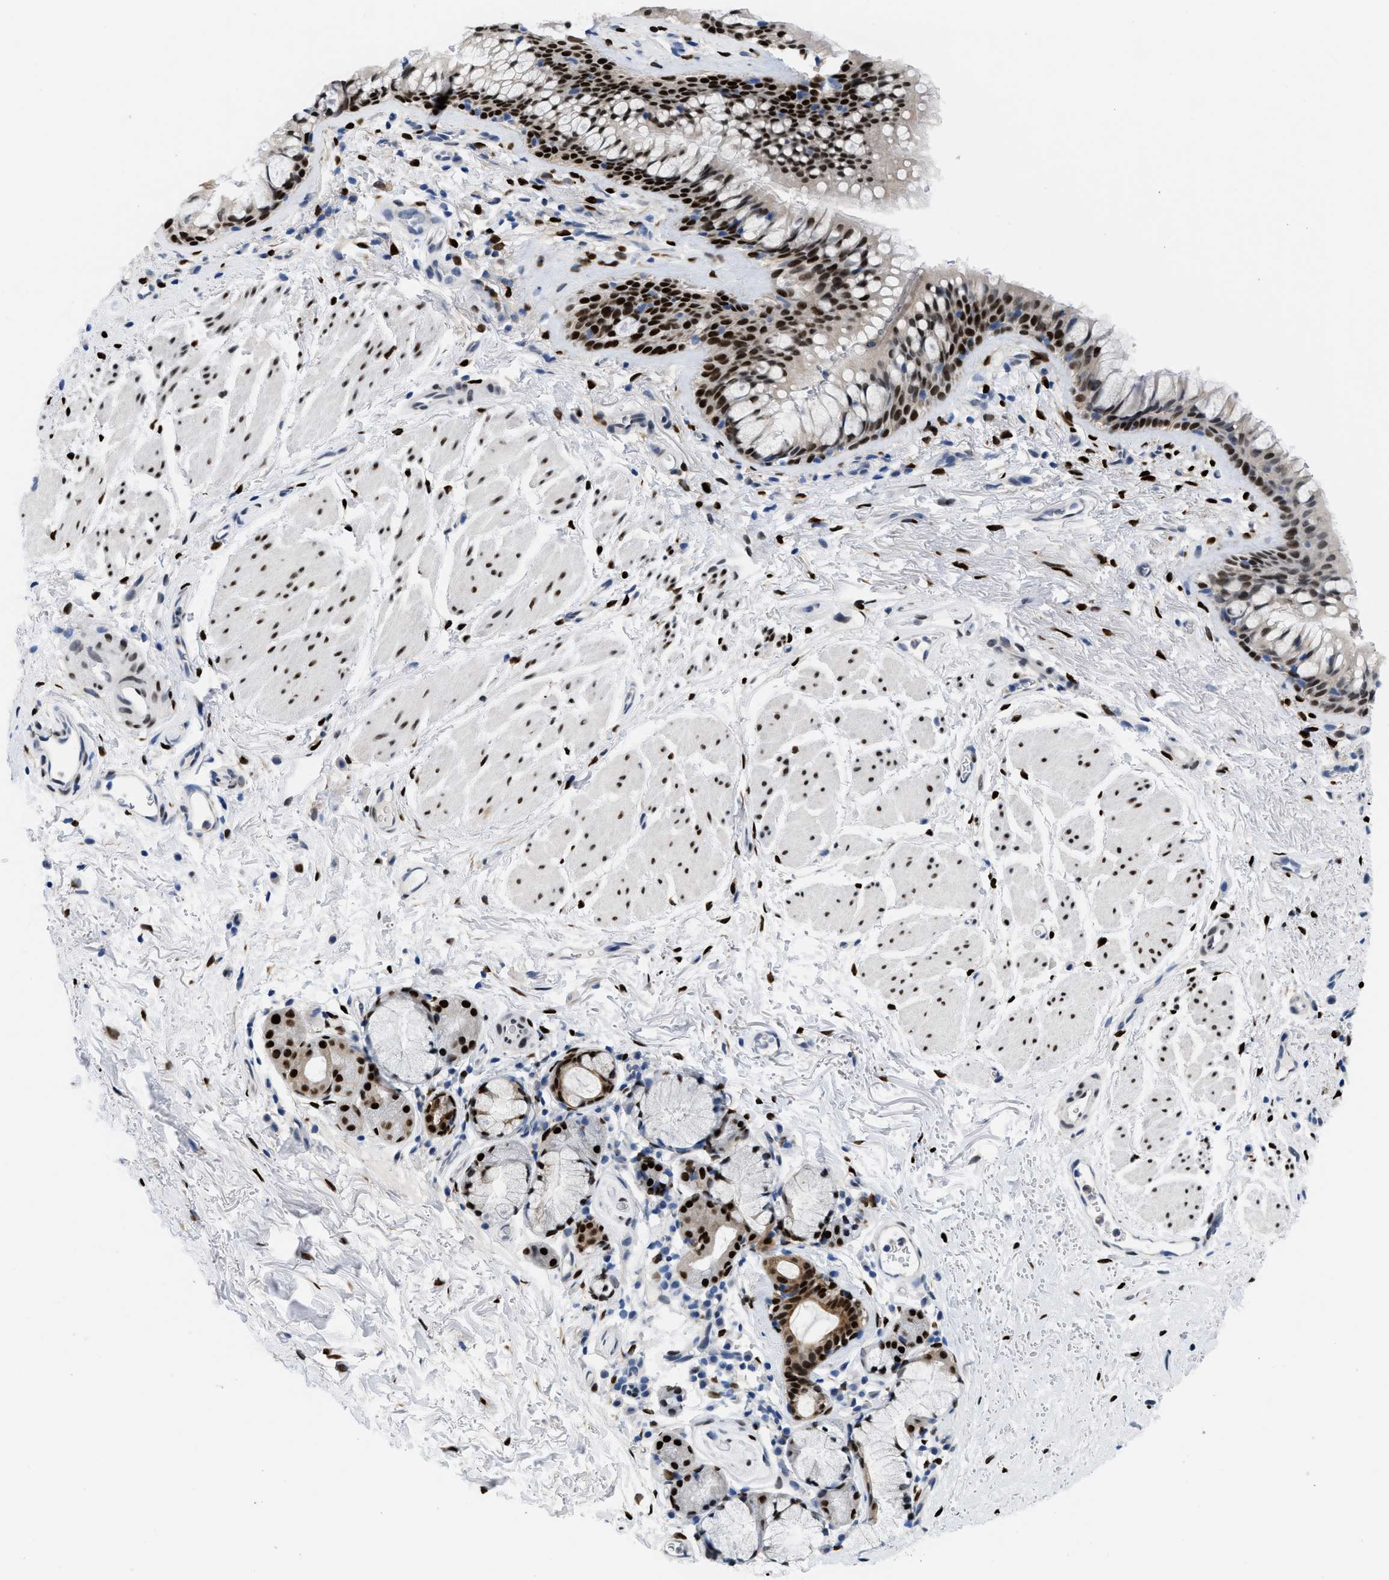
{"staining": {"intensity": "strong", "quantity": ">75%", "location": "nuclear"}, "tissue": "bronchus", "cell_type": "Respiratory epithelial cells", "image_type": "normal", "snomed": [{"axis": "morphology", "description": "Normal tissue, NOS"}, {"axis": "topography", "description": "Cartilage tissue"}, {"axis": "topography", "description": "Bronchus"}], "caption": "Bronchus was stained to show a protein in brown. There is high levels of strong nuclear staining in about >75% of respiratory epithelial cells. (IHC, brightfield microscopy, high magnification).", "gene": "NFIX", "patient": {"sex": "female", "age": 53}}